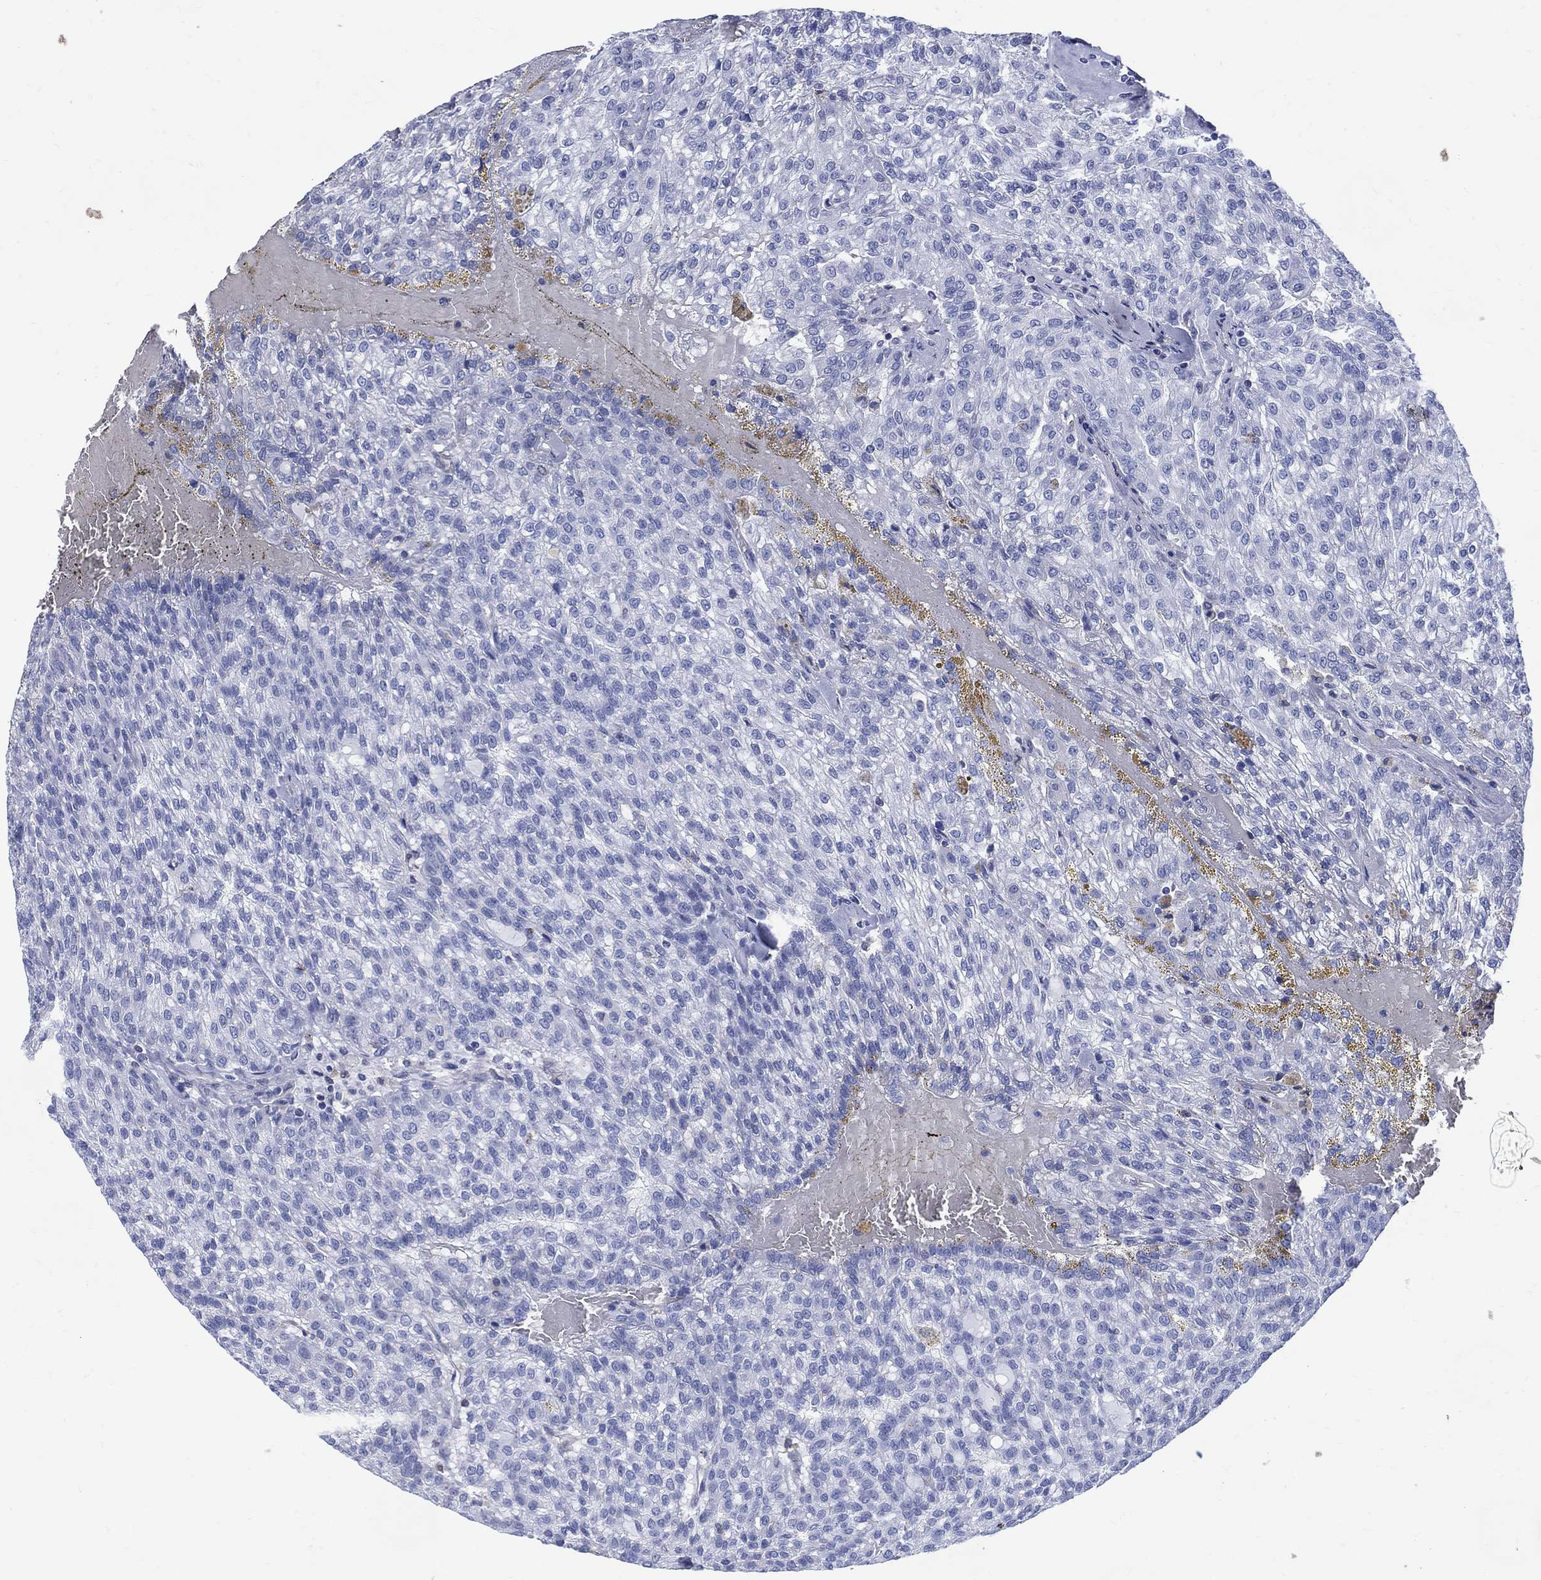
{"staining": {"intensity": "negative", "quantity": "none", "location": "none"}, "tissue": "renal cancer", "cell_type": "Tumor cells", "image_type": "cancer", "snomed": [{"axis": "morphology", "description": "Adenocarcinoma, NOS"}, {"axis": "topography", "description": "Kidney"}], "caption": "Immunohistochemistry (IHC) photomicrograph of human adenocarcinoma (renal) stained for a protein (brown), which displays no staining in tumor cells. Nuclei are stained in blue.", "gene": "DDI1", "patient": {"sex": "male", "age": 63}}